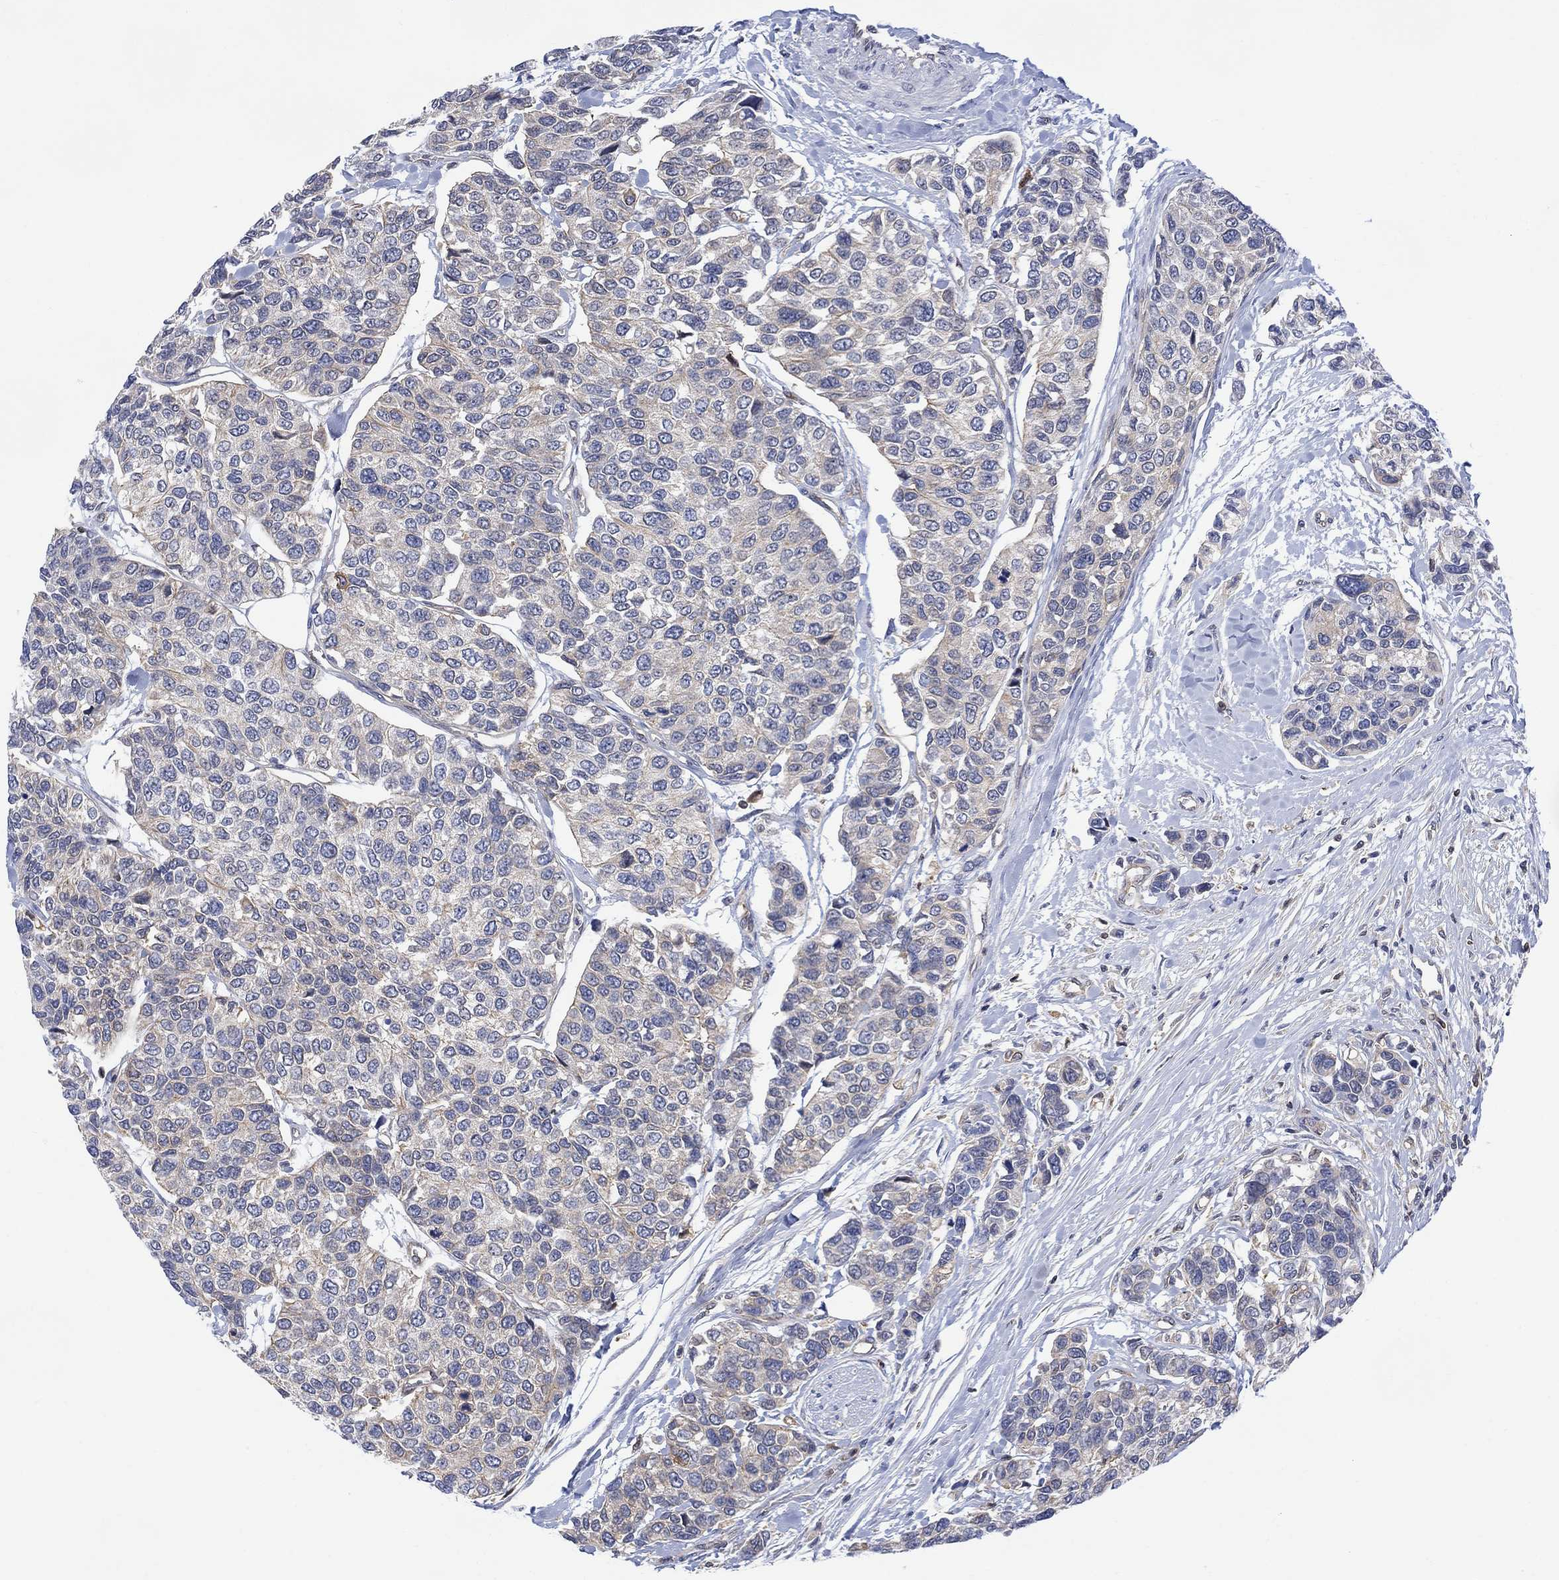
{"staining": {"intensity": "moderate", "quantity": "25%-75%", "location": "cytoplasmic/membranous"}, "tissue": "urothelial cancer", "cell_type": "Tumor cells", "image_type": "cancer", "snomed": [{"axis": "morphology", "description": "Urothelial carcinoma, High grade"}, {"axis": "topography", "description": "Urinary bladder"}], "caption": "IHC (DAB) staining of high-grade urothelial carcinoma displays moderate cytoplasmic/membranous protein positivity in about 25%-75% of tumor cells.", "gene": "GBP5", "patient": {"sex": "male", "age": 77}}